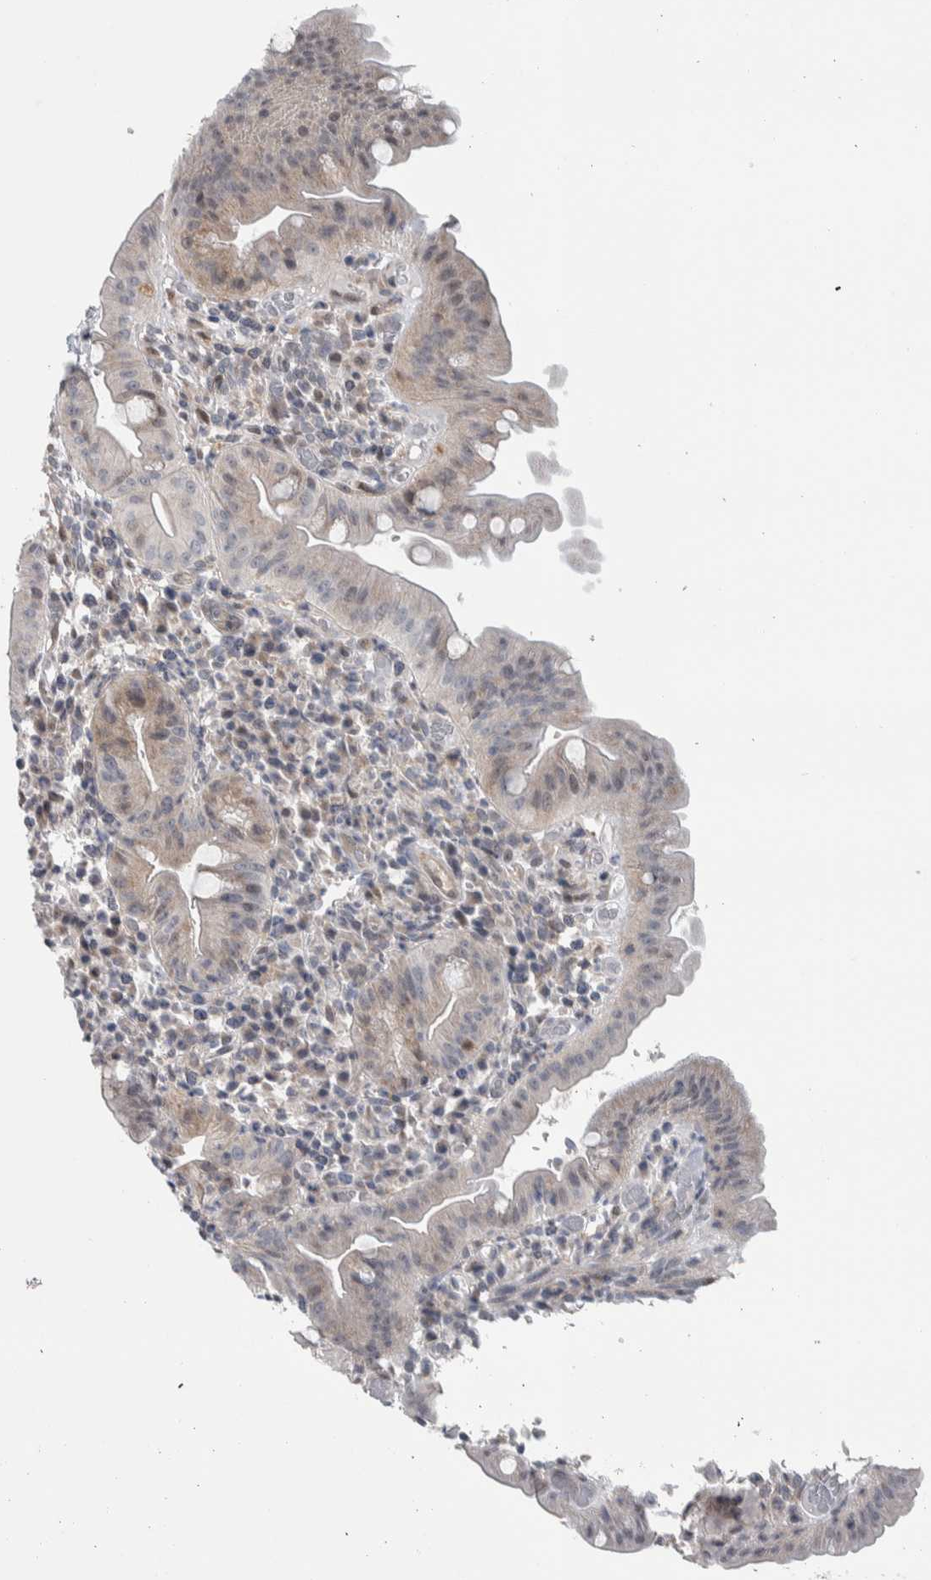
{"staining": {"intensity": "weak", "quantity": "<25%", "location": "cytoplasmic/membranous"}, "tissue": "duodenum", "cell_type": "Glandular cells", "image_type": "normal", "snomed": [{"axis": "morphology", "description": "Normal tissue, NOS"}, {"axis": "topography", "description": "Duodenum"}], "caption": "An immunohistochemistry histopathology image of unremarkable duodenum is shown. There is no staining in glandular cells of duodenum.", "gene": "PTPA", "patient": {"sex": "male", "age": 50}}